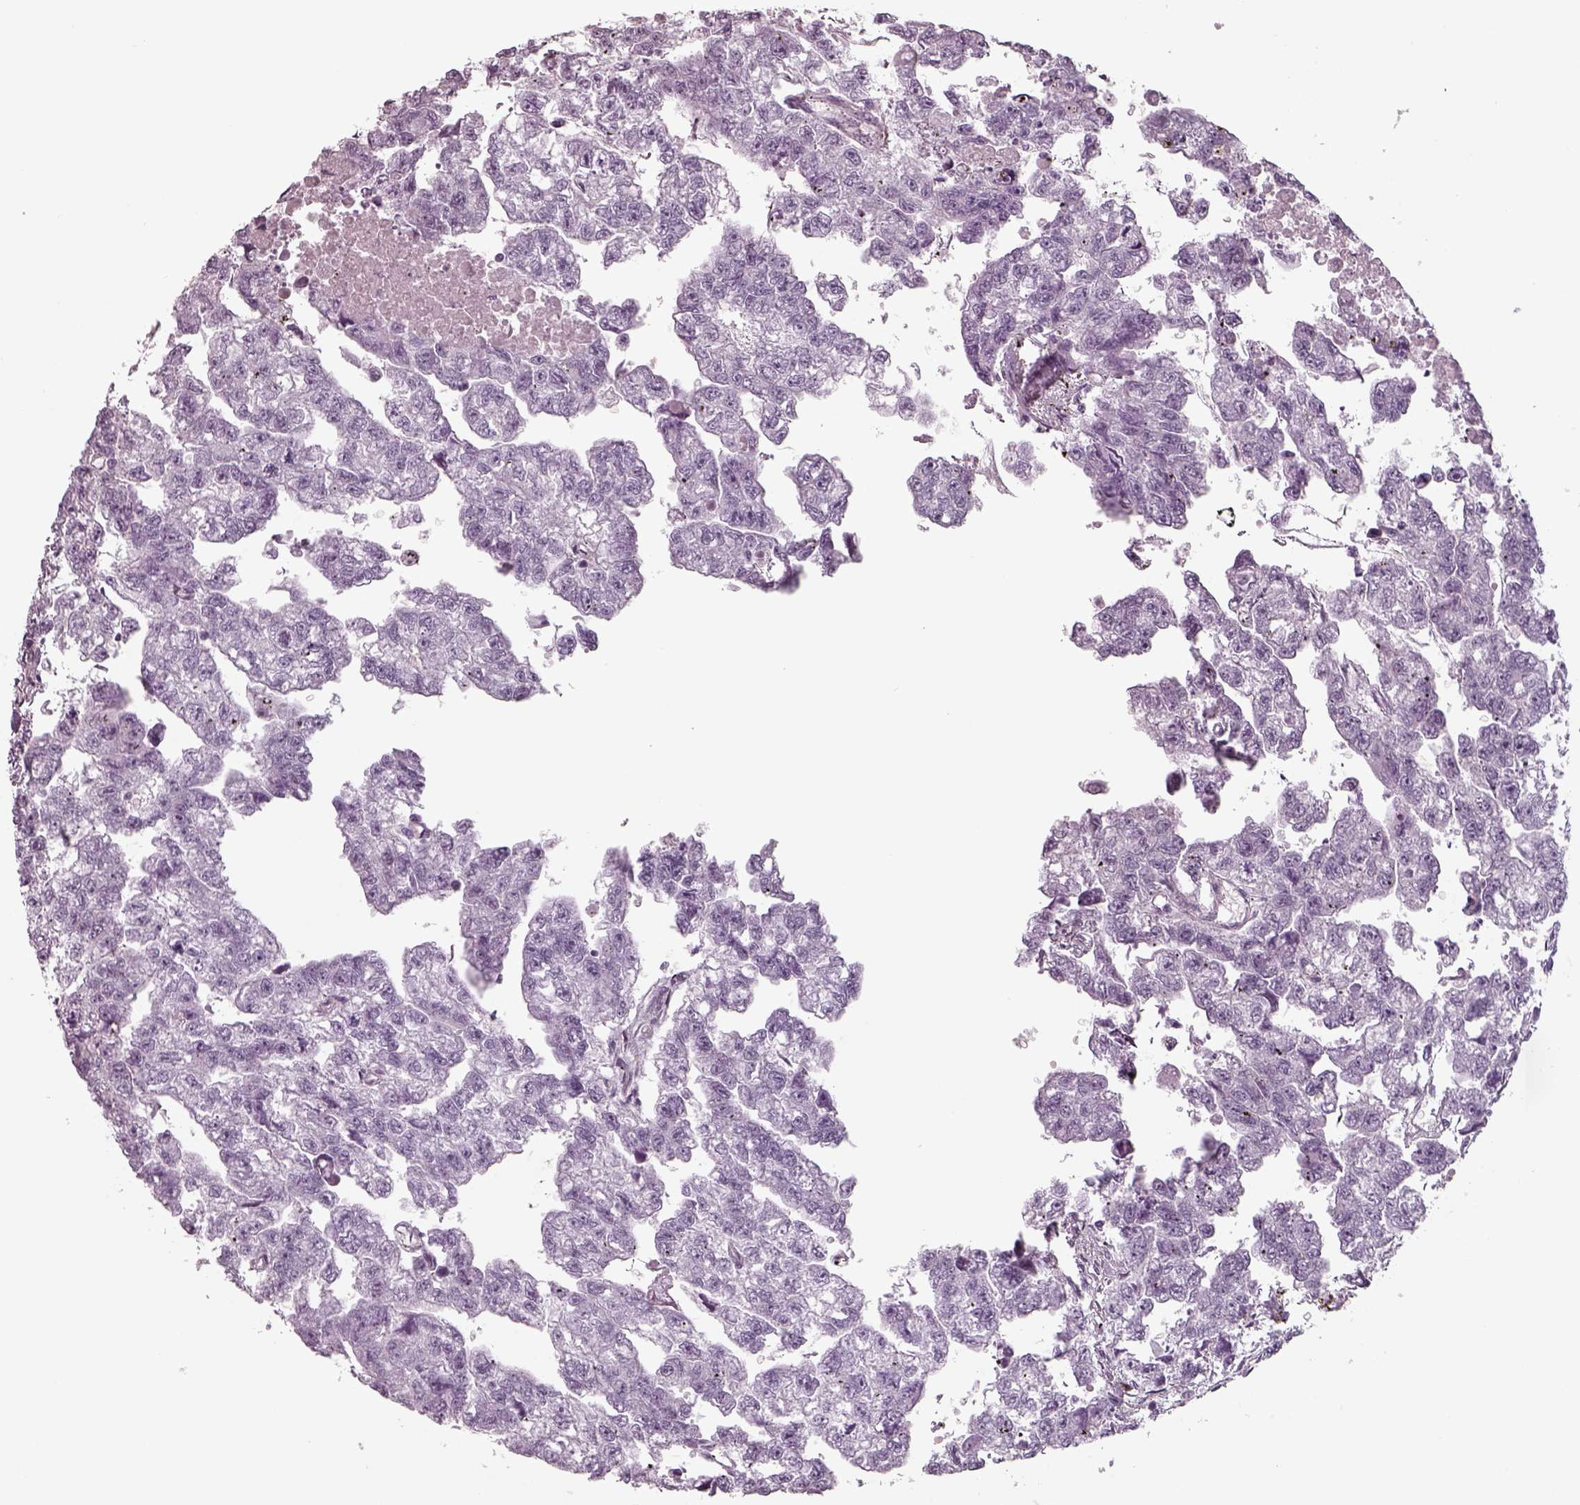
{"staining": {"intensity": "negative", "quantity": "none", "location": "none"}, "tissue": "testis cancer", "cell_type": "Tumor cells", "image_type": "cancer", "snomed": [{"axis": "morphology", "description": "Carcinoma, Embryonal, NOS"}, {"axis": "morphology", "description": "Teratoma, malignant, NOS"}, {"axis": "topography", "description": "Testis"}], "caption": "Tumor cells show no significant protein positivity in testis cancer.", "gene": "SEPTIN14", "patient": {"sex": "male", "age": 44}}